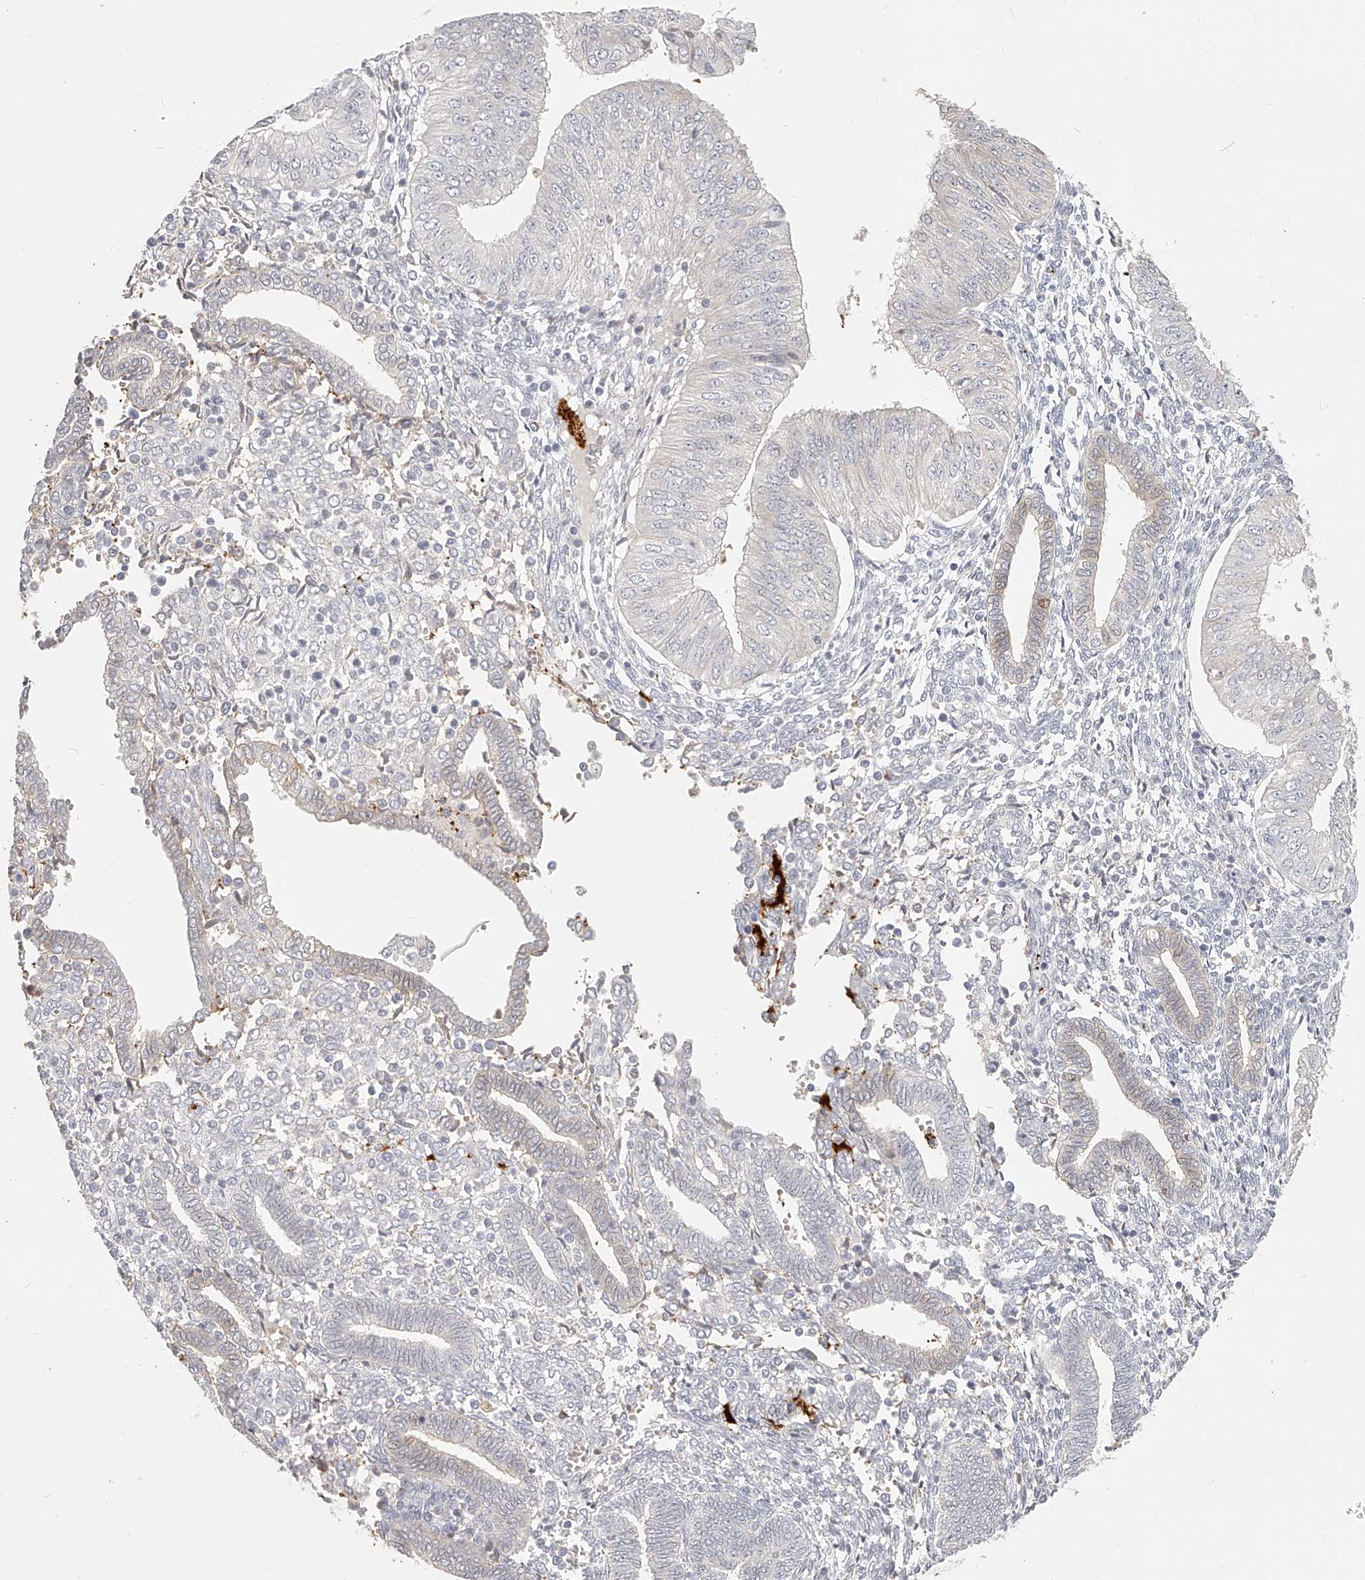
{"staining": {"intensity": "negative", "quantity": "none", "location": "none"}, "tissue": "endometrial cancer", "cell_type": "Tumor cells", "image_type": "cancer", "snomed": [{"axis": "morphology", "description": "Normal tissue, NOS"}, {"axis": "morphology", "description": "Adenocarcinoma, NOS"}, {"axis": "topography", "description": "Endometrium"}], "caption": "This is an immunohistochemistry (IHC) image of human endometrial cancer. There is no staining in tumor cells.", "gene": "ITGB3", "patient": {"sex": "female", "age": 53}}